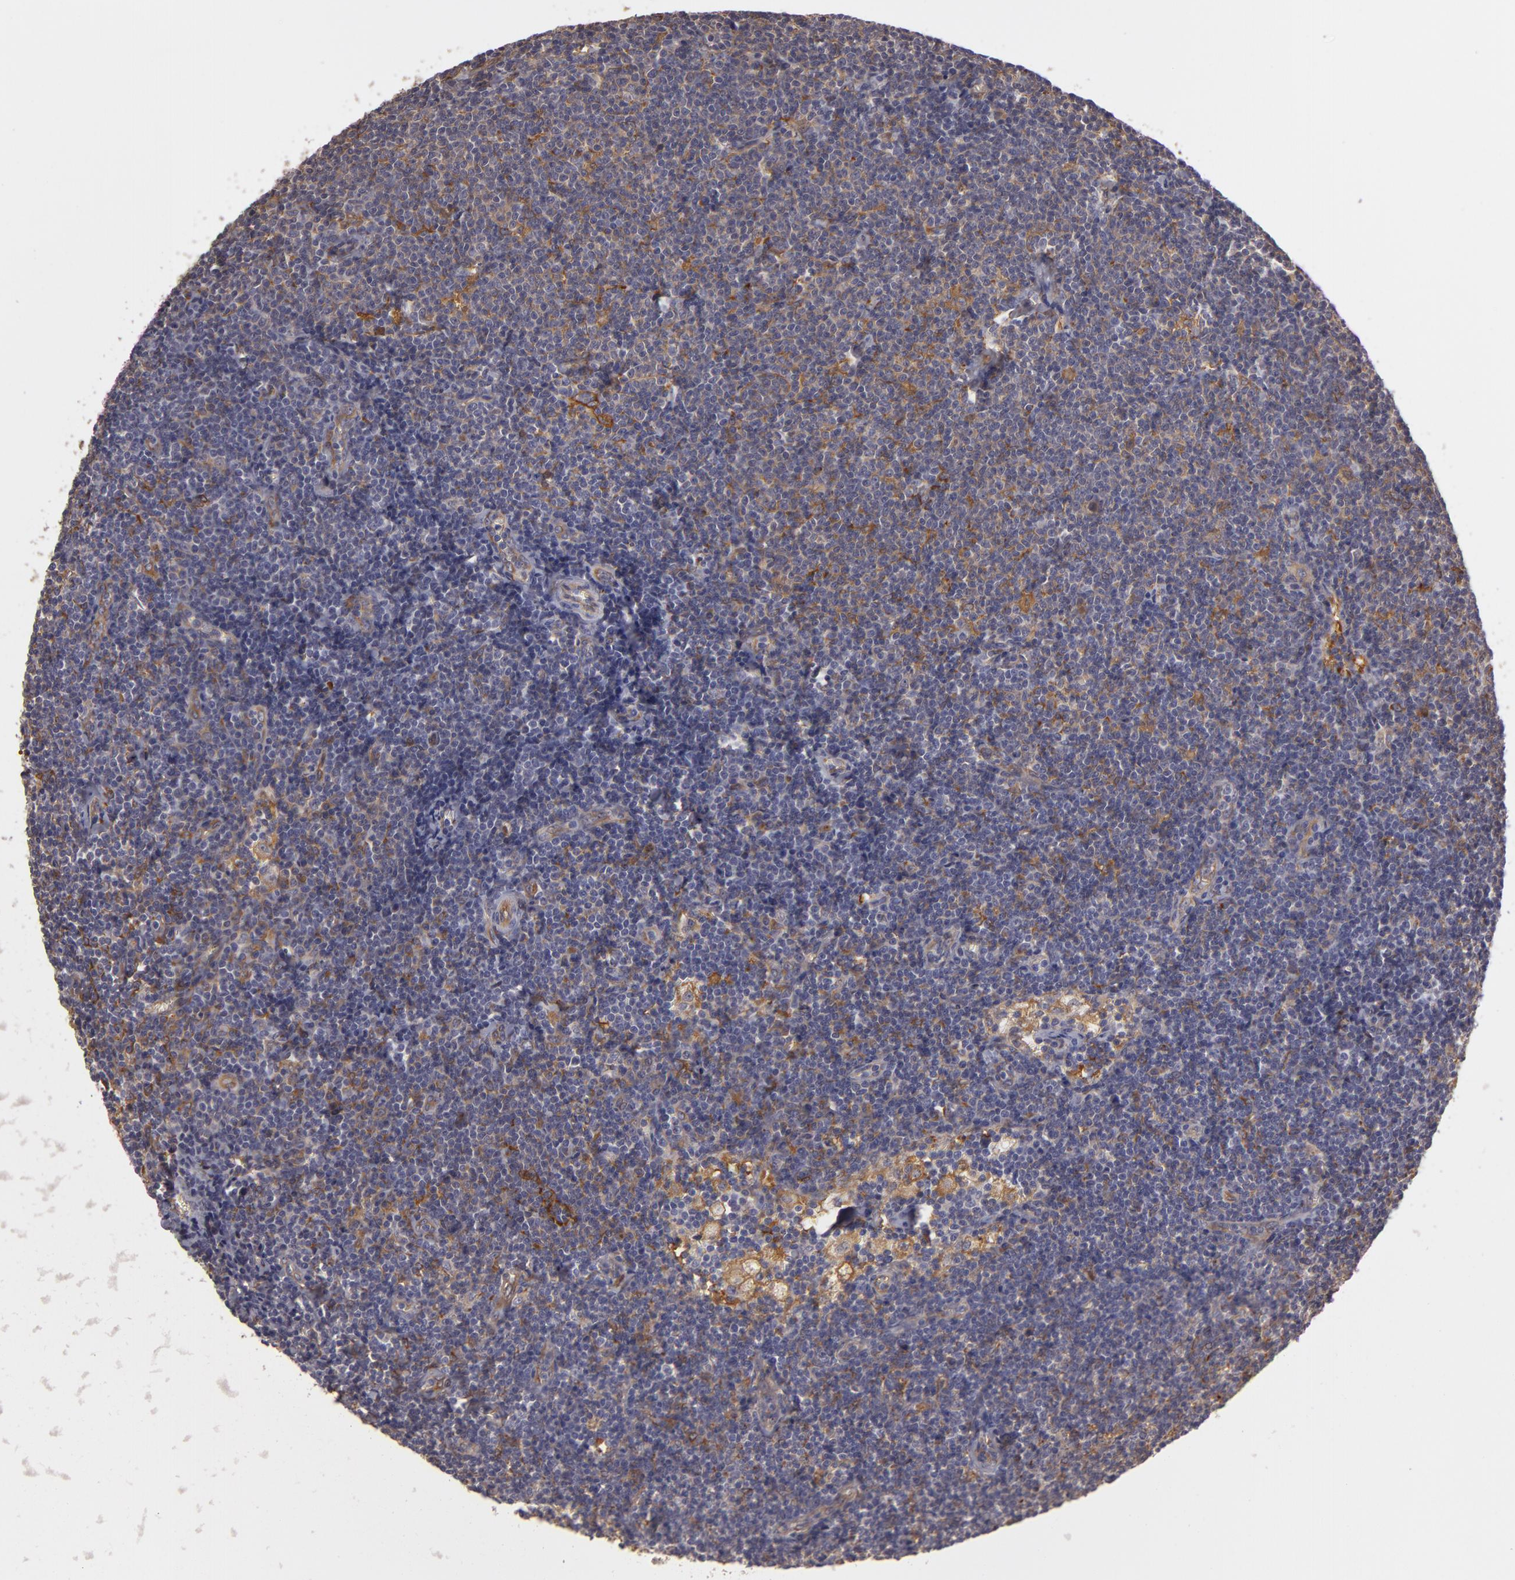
{"staining": {"intensity": "negative", "quantity": "none", "location": "none"}, "tissue": "lymphoma", "cell_type": "Tumor cells", "image_type": "cancer", "snomed": [{"axis": "morphology", "description": "Malignant lymphoma, non-Hodgkin's type, Low grade"}, {"axis": "topography", "description": "Lymph node"}], "caption": "A high-resolution photomicrograph shows IHC staining of lymphoma, which demonstrates no significant expression in tumor cells. Brightfield microscopy of IHC stained with DAB (3,3'-diaminobenzidine) (brown) and hematoxylin (blue), captured at high magnification.", "gene": "ZNF229", "patient": {"sex": "male", "age": 65}}